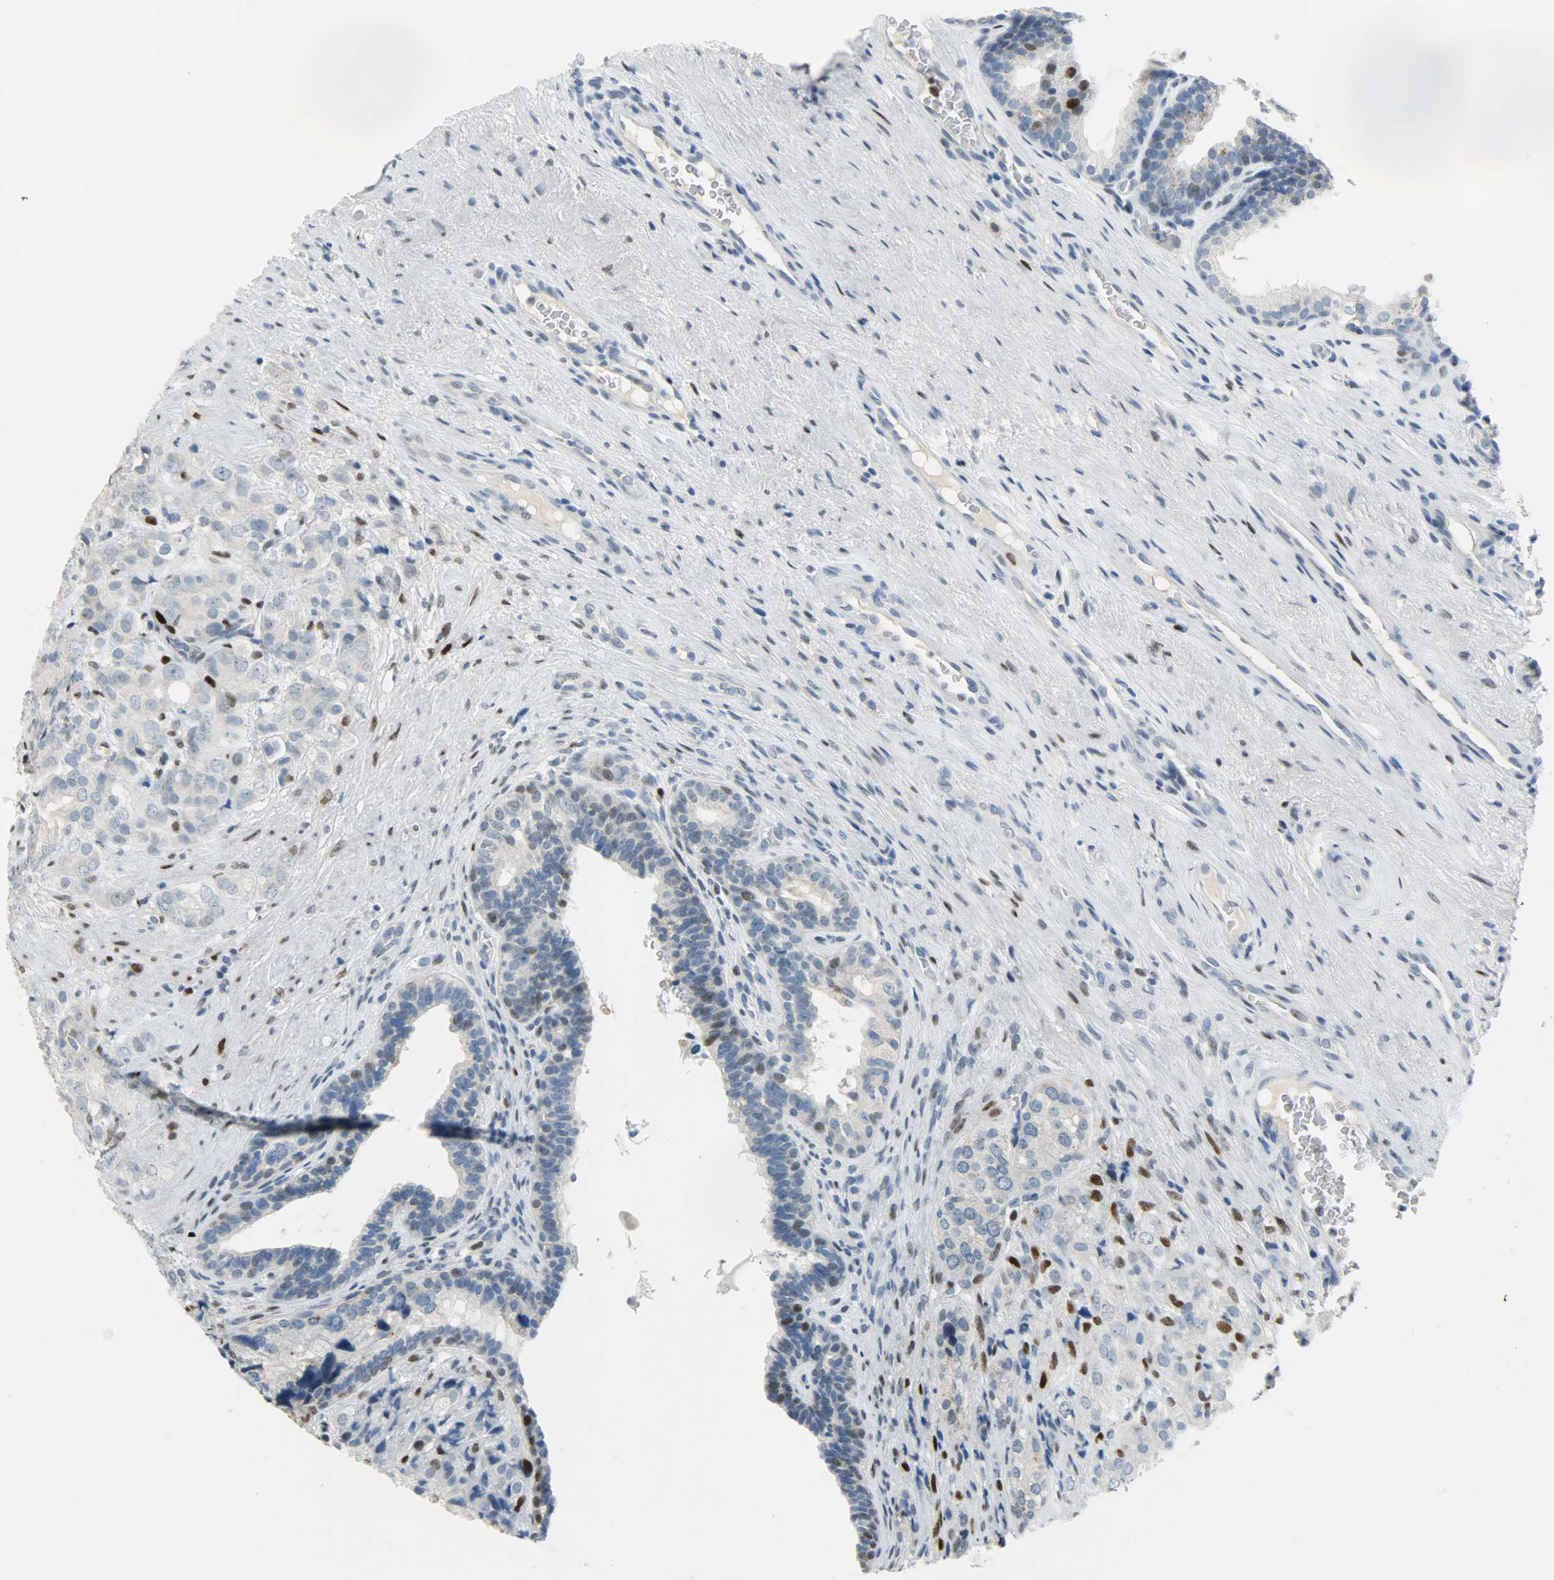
{"staining": {"intensity": "weak", "quantity": "<25%", "location": "nuclear"}, "tissue": "prostate cancer", "cell_type": "Tumor cells", "image_type": "cancer", "snomed": [{"axis": "morphology", "description": "Adenocarcinoma, High grade"}, {"axis": "topography", "description": "Prostate"}], "caption": "Histopathology image shows no protein staining in tumor cells of prostate cancer (high-grade adenocarcinoma) tissue.", "gene": "JUNB", "patient": {"sex": "male", "age": 68}}